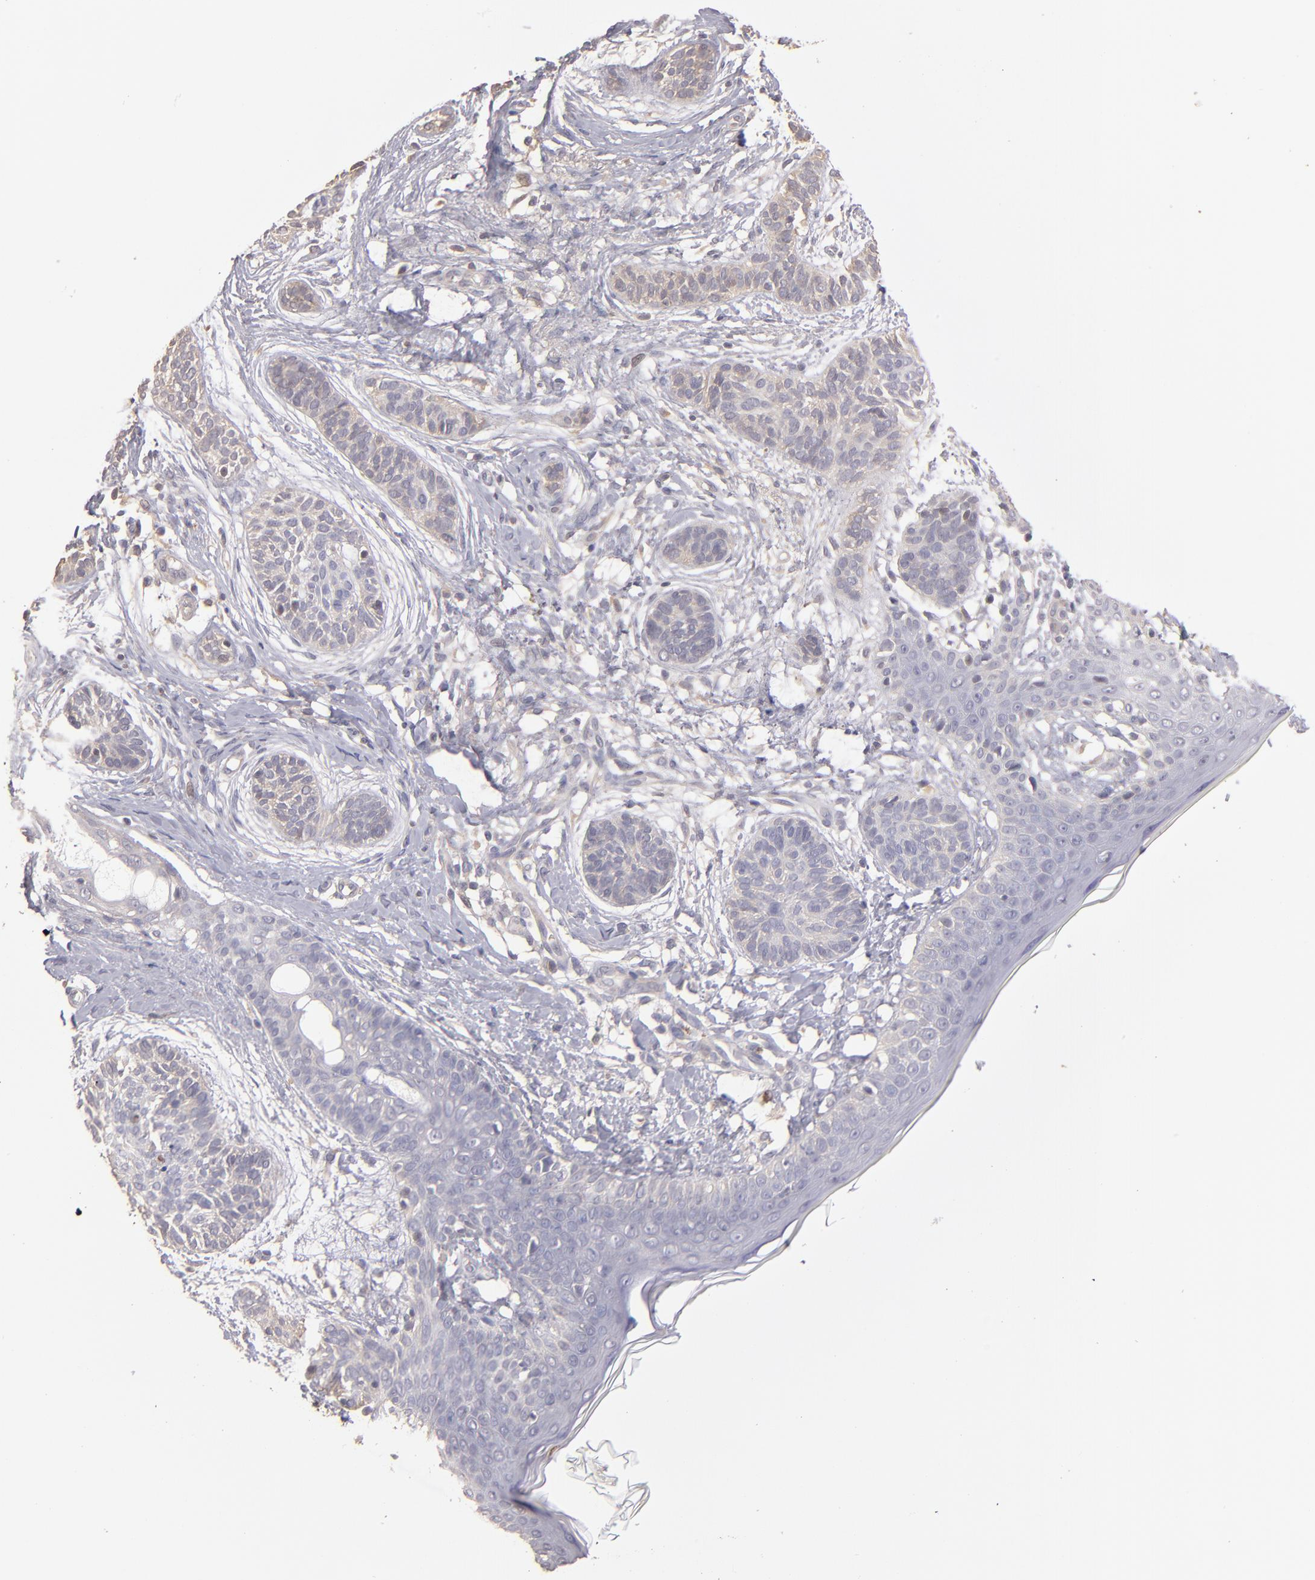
{"staining": {"intensity": "negative", "quantity": "none", "location": "none"}, "tissue": "skin cancer", "cell_type": "Tumor cells", "image_type": "cancer", "snomed": [{"axis": "morphology", "description": "Normal tissue, NOS"}, {"axis": "morphology", "description": "Basal cell carcinoma"}, {"axis": "topography", "description": "Skin"}], "caption": "A high-resolution histopathology image shows immunohistochemistry (IHC) staining of skin cancer, which exhibits no significant positivity in tumor cells.", "gene": "GNAZ", "patient": {"sex": "male", "age": 63}}